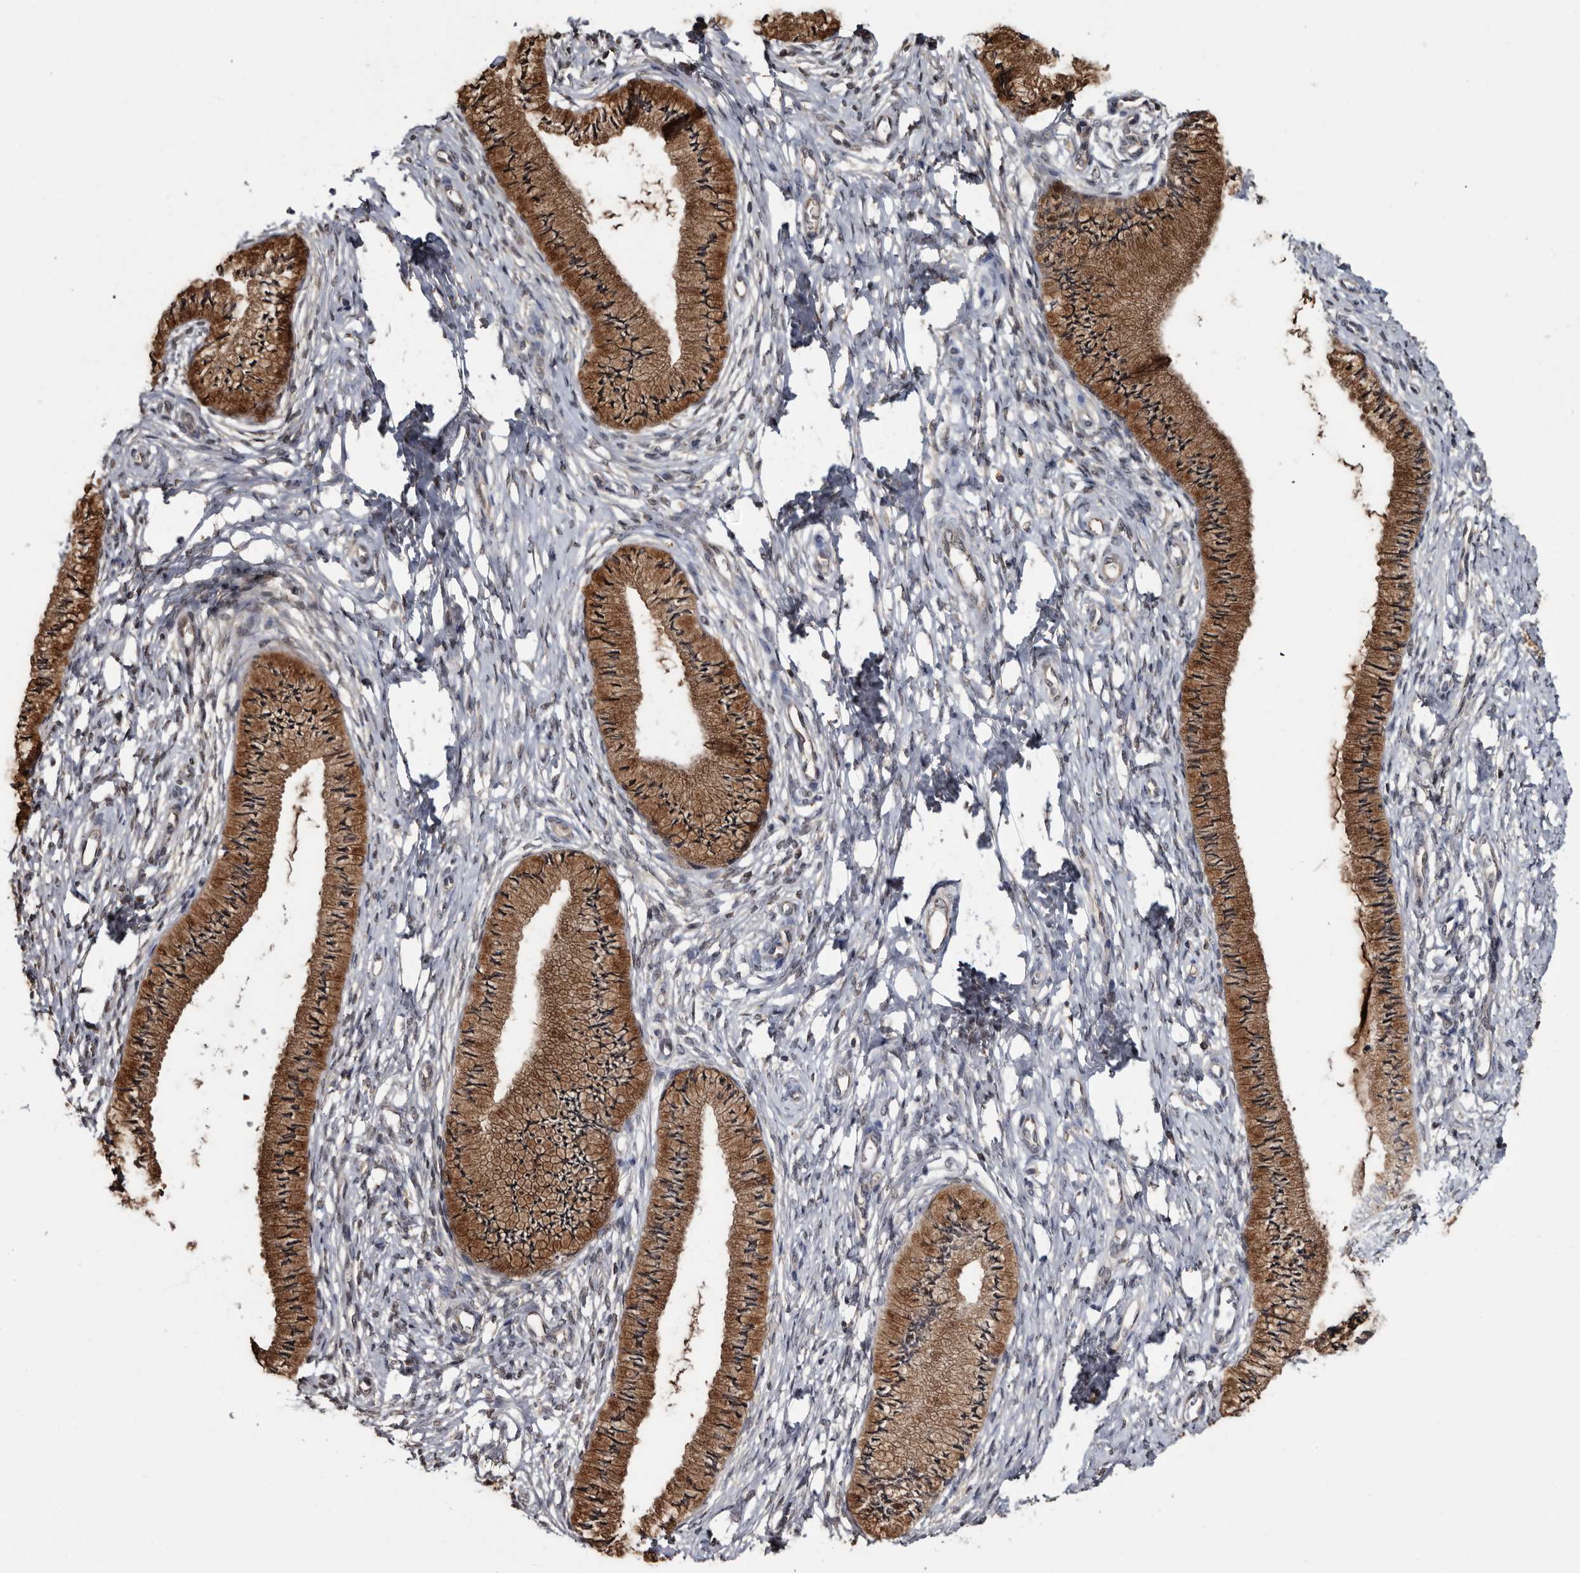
{"staining": {"intensity": "strong", "quantity": ">75%", "location": "cytoplasmic/membranous"}, "tissue": "cervix", "cell_type": "Glandular cells", "image_type": "normal", "snomed": [{"axis": "morphology", "description": "Normal tissue, NOS"}, {"axis": "topography", "description": "Cervix"}], "caption": "Cervix stained with immunohistochemistry (IHC) reveals strong cytoplasmic/membranous positivity in about >75% of glandular cells.", "gene": "TTI2", "patient": {"sex": "female", "age": 36}}